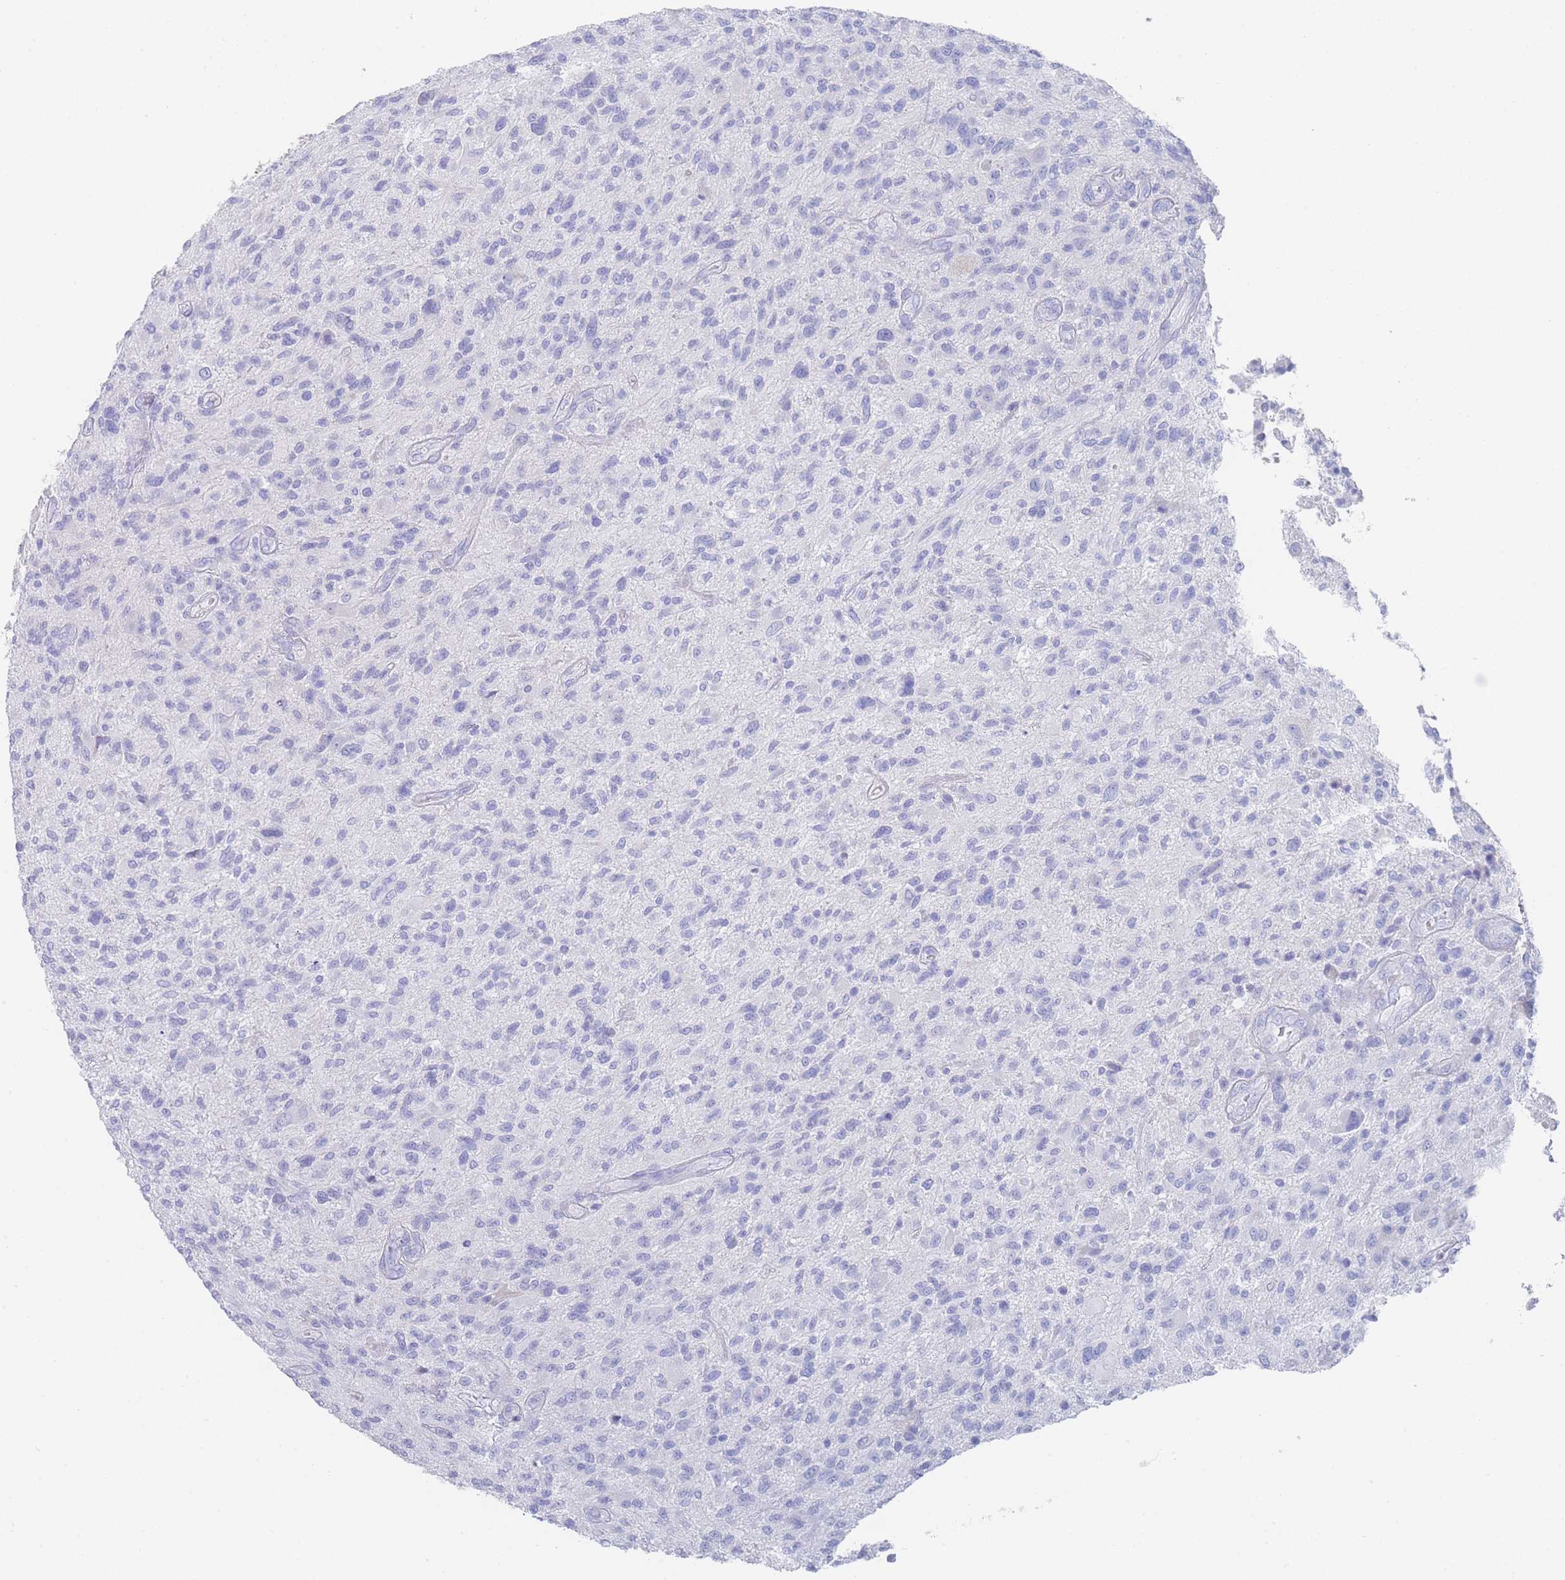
{"staining": {"intensity": "negative", "quantity": "none", "location": "none"}, "tissue": "glioma", "cell_type": "Tumor cells", "image_type": "cancer", "snomed": [{"axis": "morphology", "description": "Glioma, malignant, High grade"}, {"axis": "topography", "description": "Brain"}], "caption": "There is no significant staining in tumor cells of malignant glioma (high-grade).", "gene": "LRRC37A", "patient": {"sex": "male", "age": 47}}